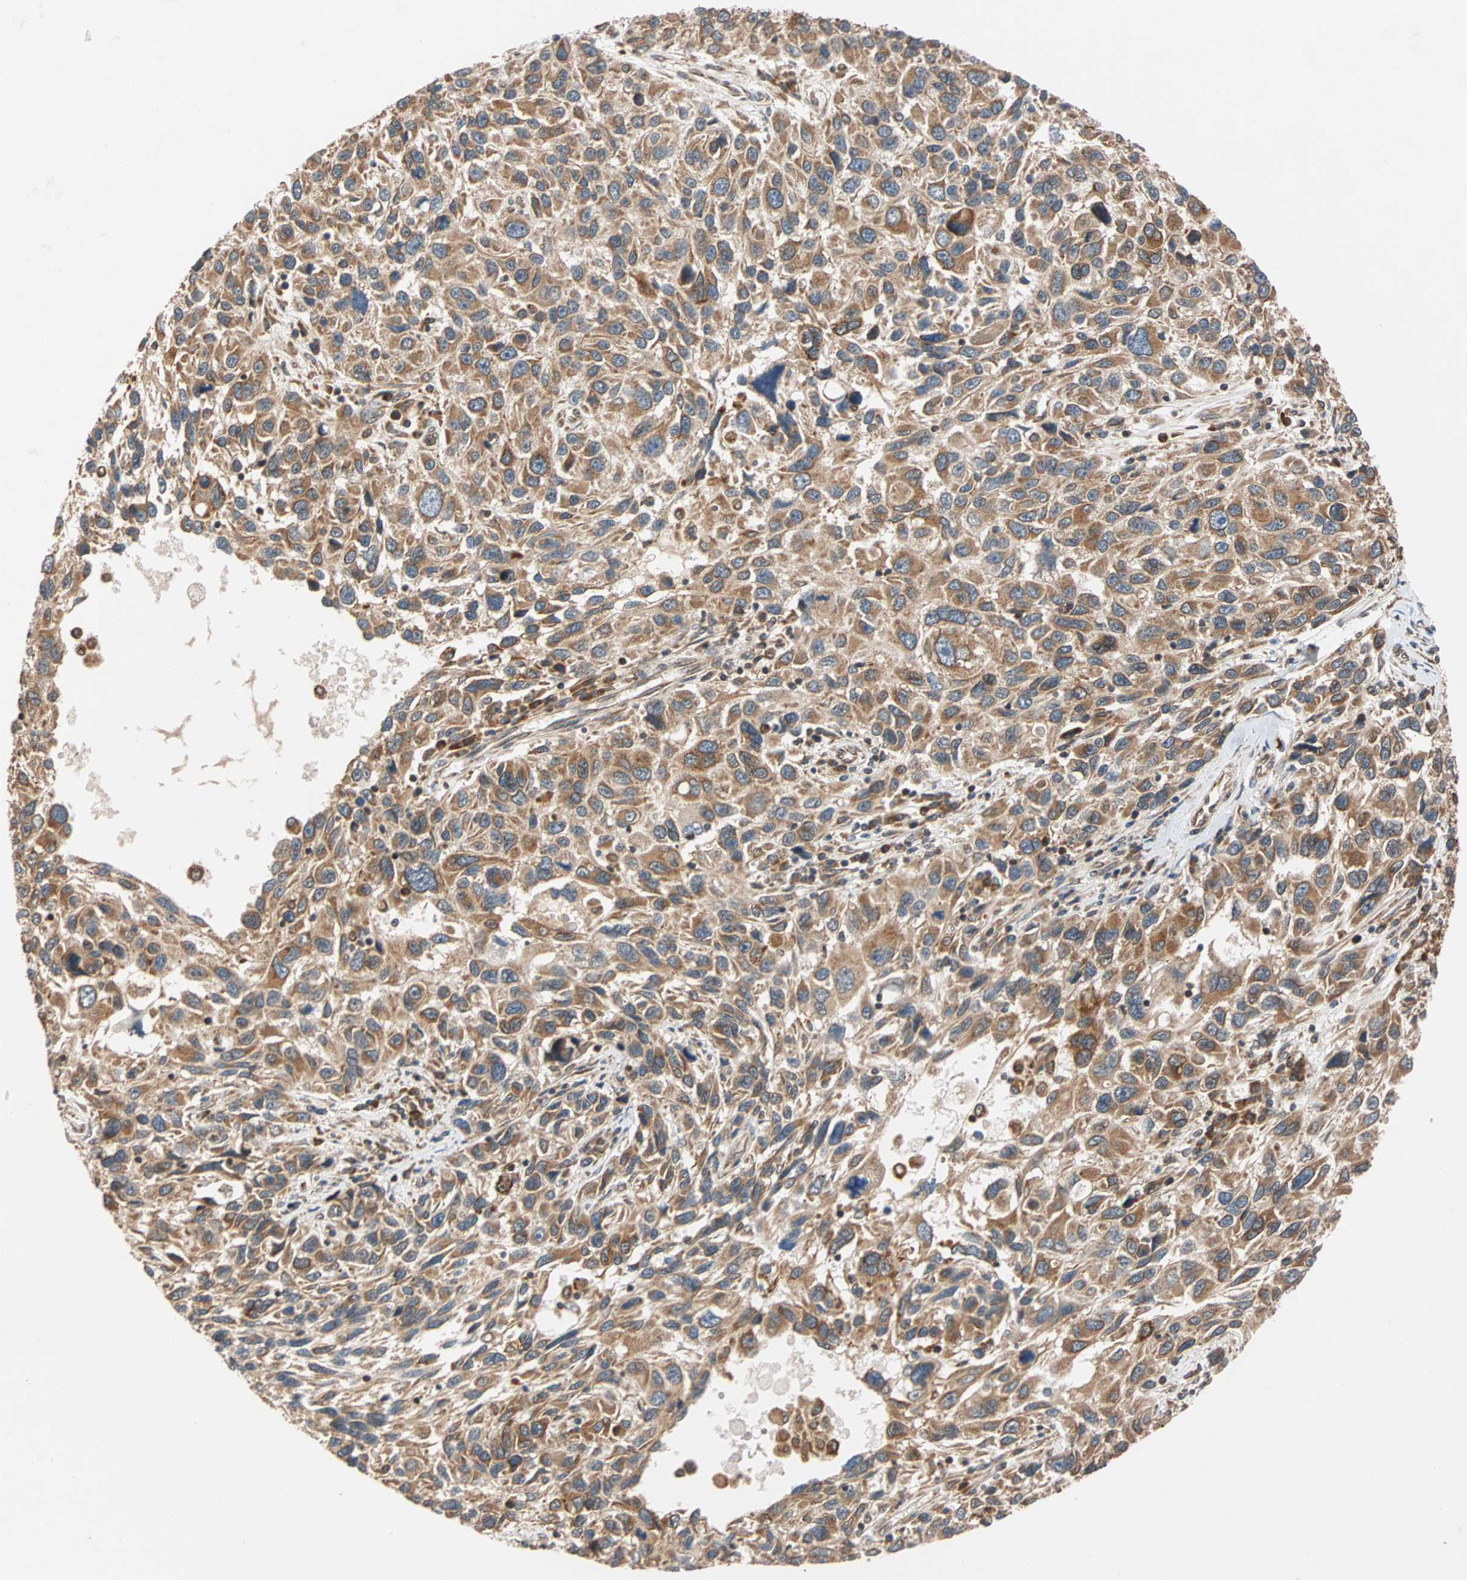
{"staining": {"intensity": "moderate", "quantity": ">75%", "location": "cytoplasmic/membranous"}, "tissue": "melanoma", "cell_type": "Tumor cells", "image_type": "cancer", "snomed": [{"axis": "morphology", "description": "Malignant melanoma, NOS"}, {"axis": "topography", "description": "Skin"}], "caption": "Immunohistochemistry (DAB (3,3'-diaminobenzidine)) staining of human melanoma shows moderate cytoplasmic/membranous protein staining in approximately >75% of tumor cells.", "gene": "AUP1", "patient": {"sex": "male", "age": 53}}